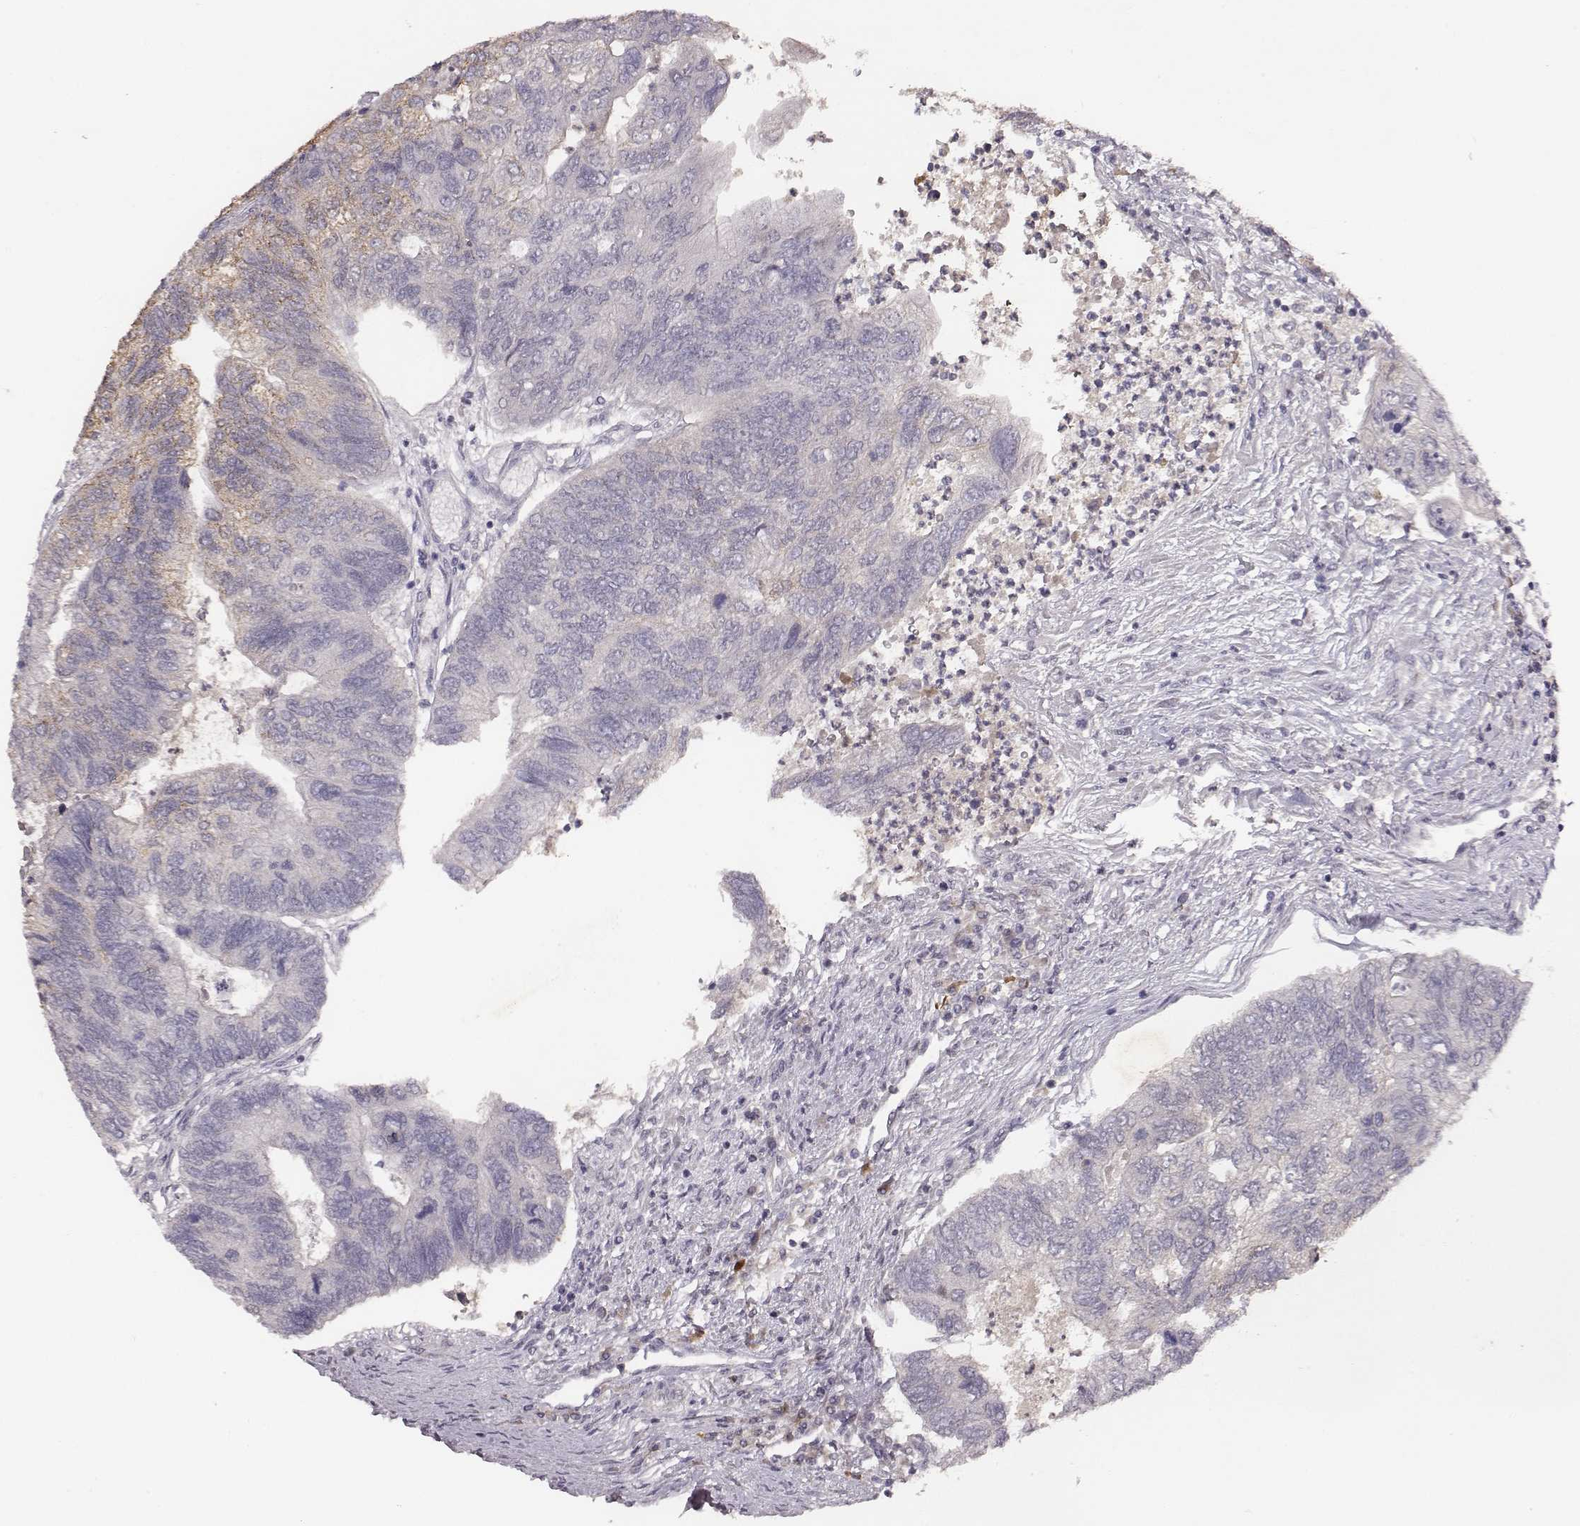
{"staining": {"intensity": "negative", "quantity": "none", "location": "none"}, "tissue": "colorectal cancer", "cell_type": "Tumor cells", "image_type": "cancer", "snomed": [{"axis": "morphology", "description": "Adenocarcinoma, NOS"}, {"axis": "topography", "description": "Colon"}], "caption": "The micrograph reveals no staining of tumor cells in colorectal cancer.", "gene": "SLC22A6", "patient": {"sex": "female", "age": 67}}